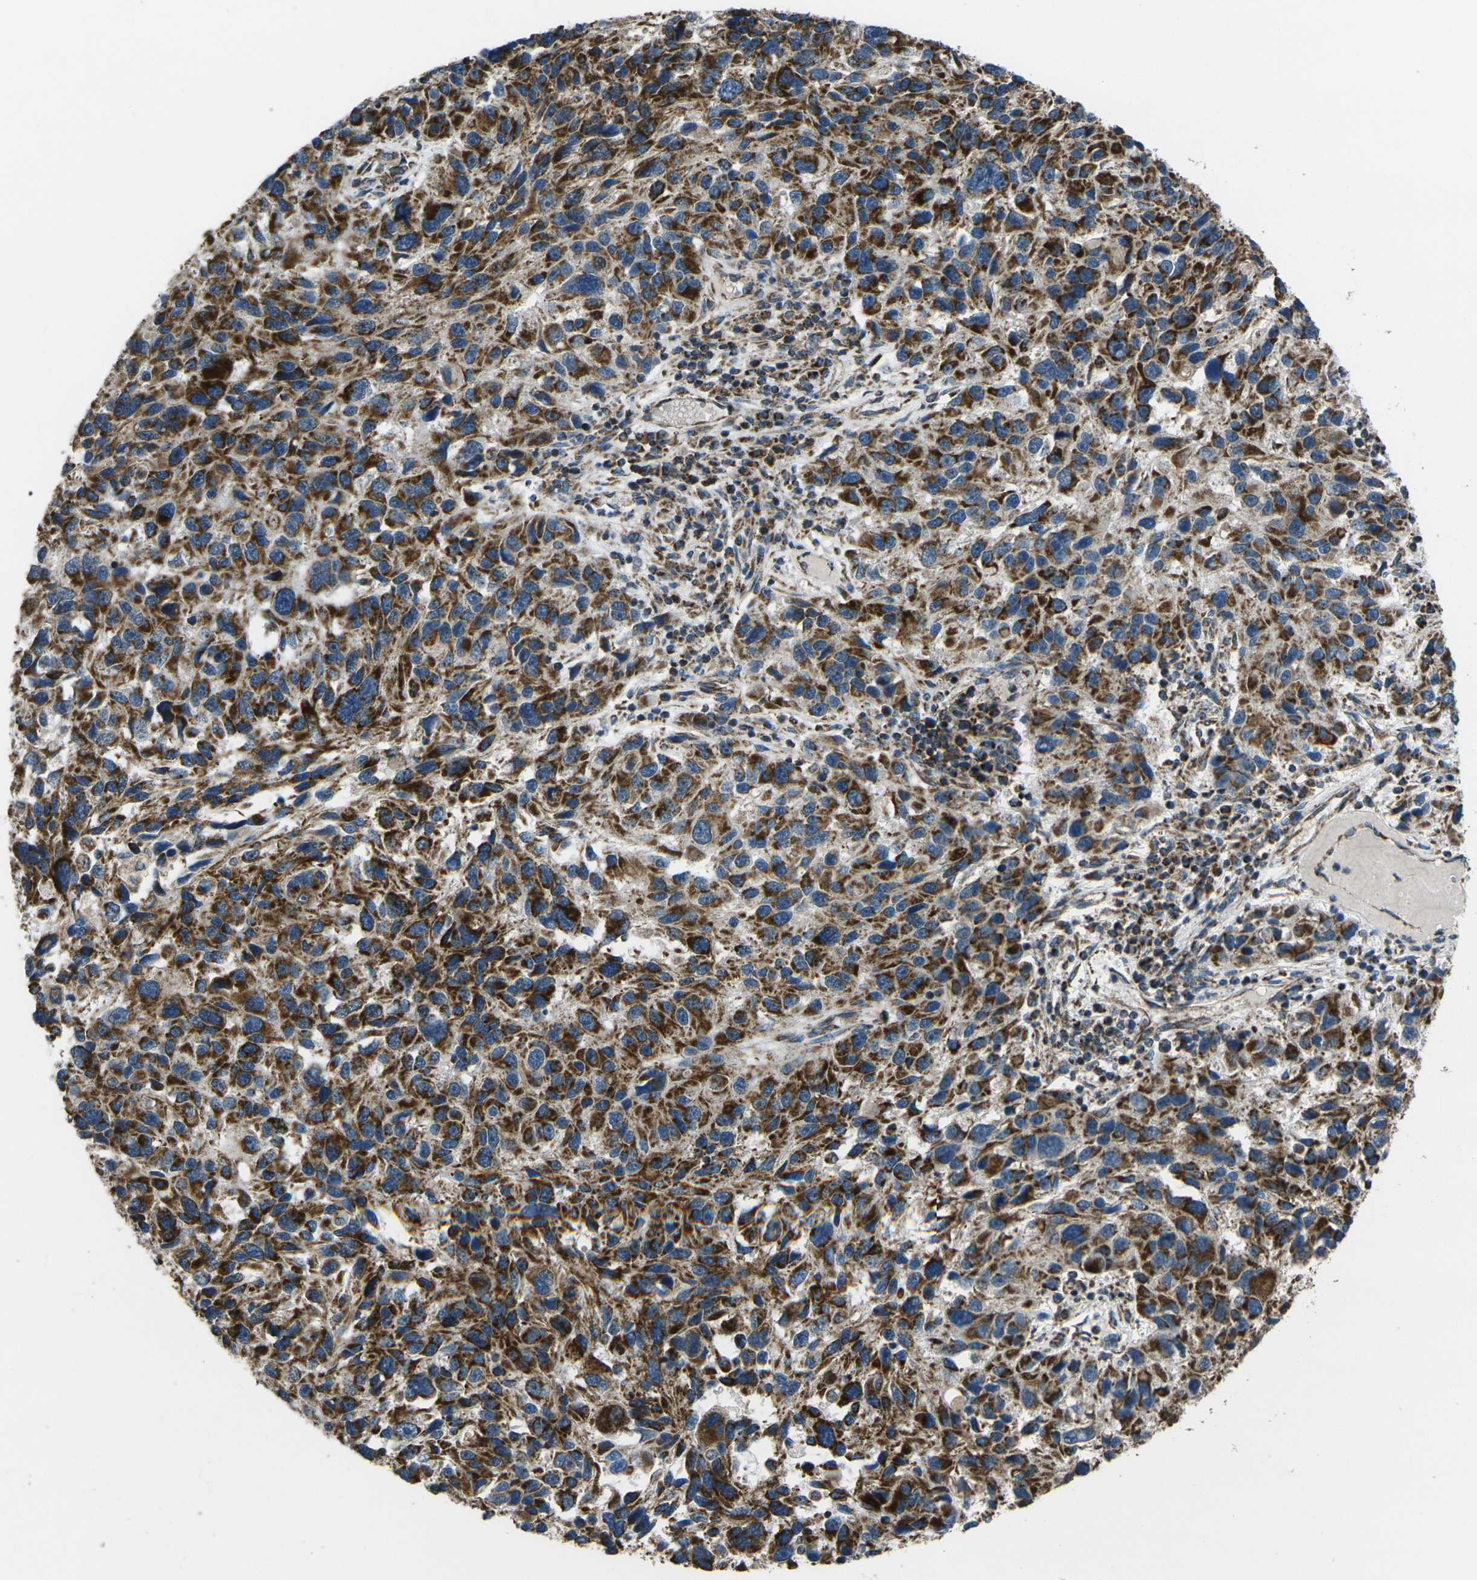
{"staining": {"intensity": "strong", "quantity": ">75%", "location": "cytoplasmic/membranous"}, "tissue": "melanoma", "cell_type": "Tumor cells", "image_type": "cancer", "snomed": [{"axis": "morphology", "description": "Malignant melanoma, NOS"}, {"axis": "topography", "description": "Skin"}], "caption": "Melanoma tissue displays strong cytoplasmic/membranous expression in approximately >75% of tumor cells, visualized by immunohistochemistry.", "gene": "TMEM120B", "patient": {"sex": "male", "age": 53}}